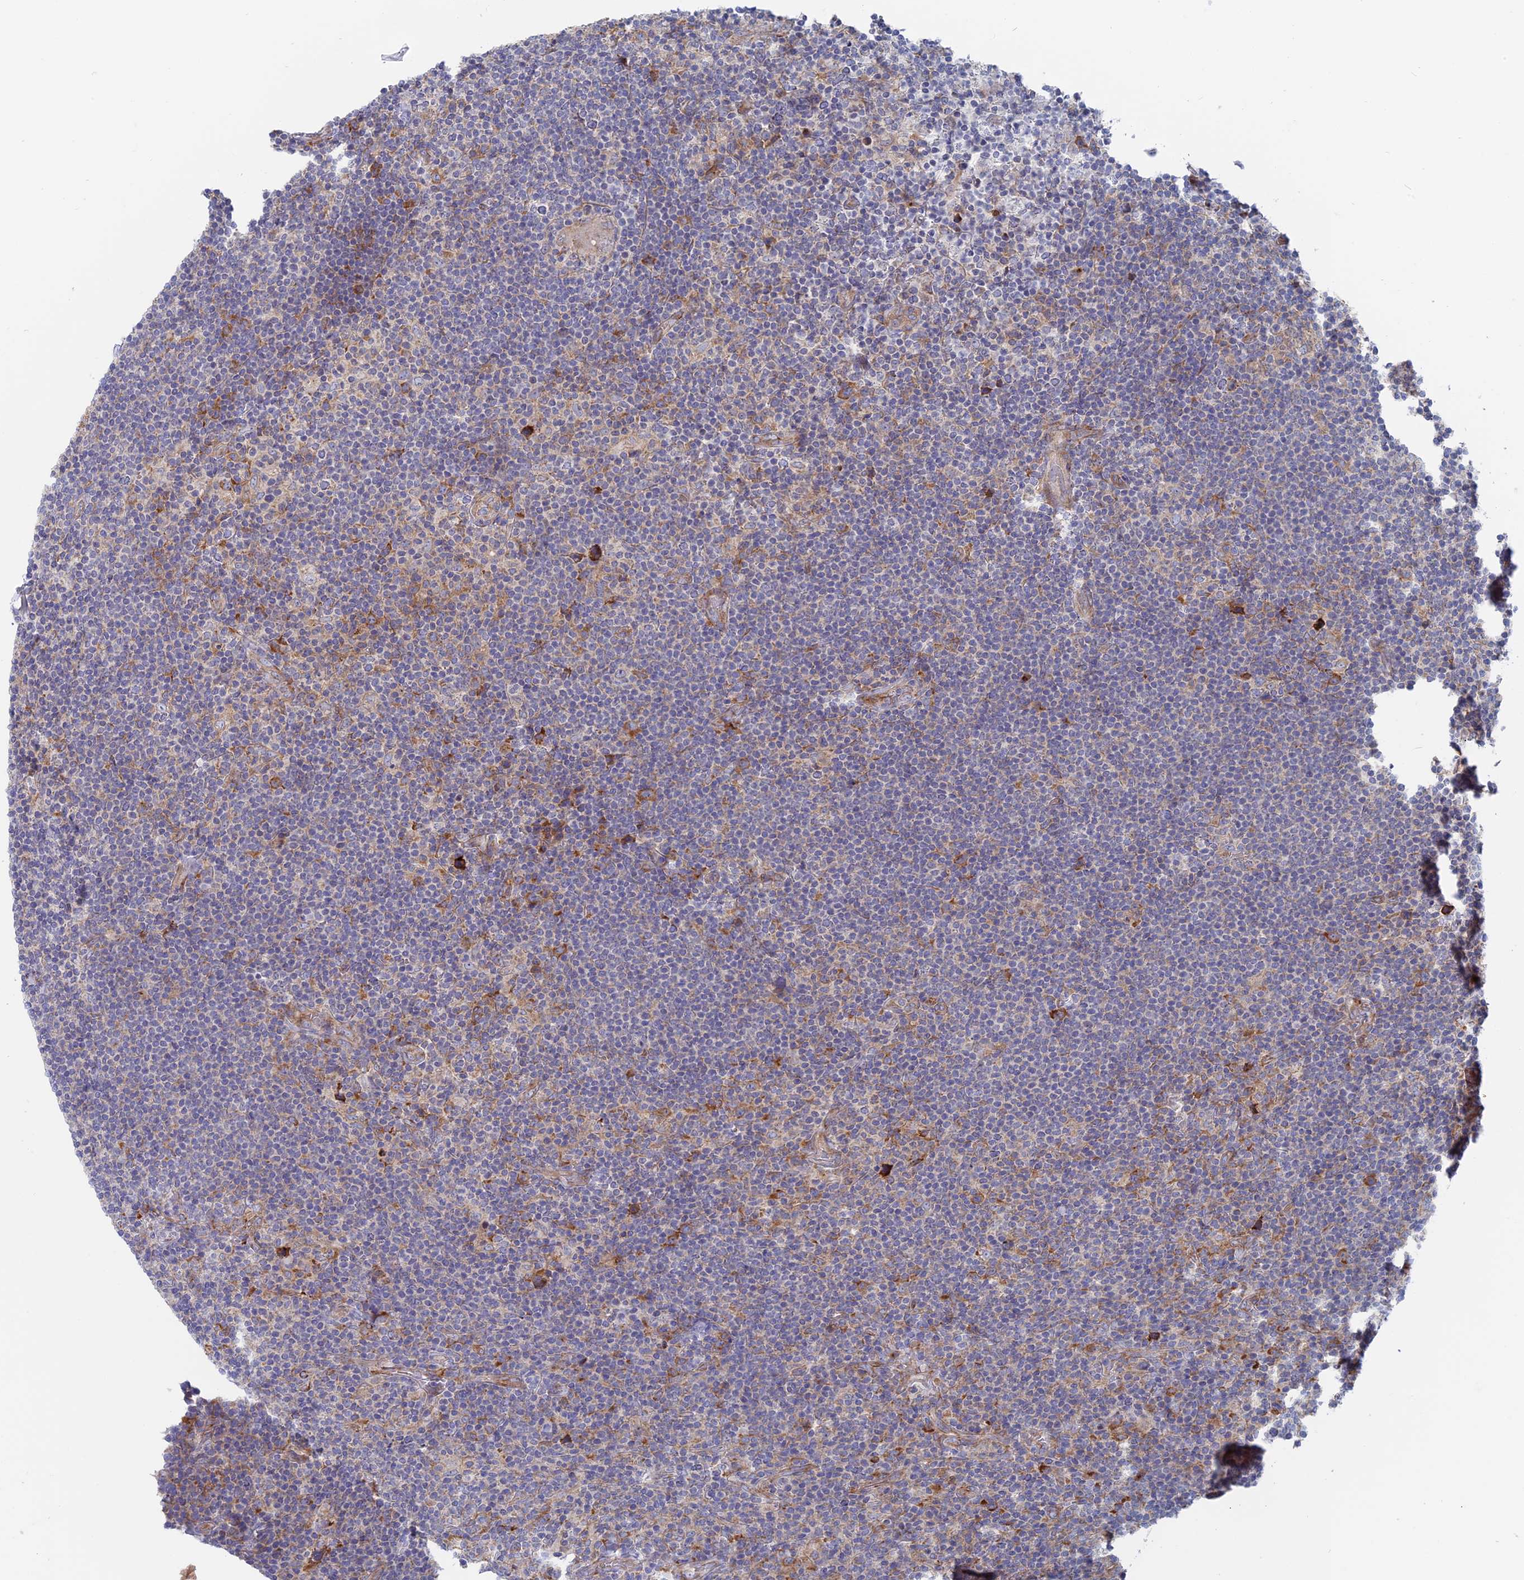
{"staining": {"intensity": "negative", "quantity": "none", "location": "none"}, "tissue": "lymphoma", "cell_type": "Tumor cells", "image_type": "cancer", "snomed": [{"axis": "morphology", "description": "Hodgkin's disease, NOS"}, {"axis": "topography", "description": "Lymph node"}], "caption": "Lymphoma stained for a protein using IHC displays no expression tumor cells.", "gene": "TBC1D30", "patient": {"sex": "female", "age": 57}}